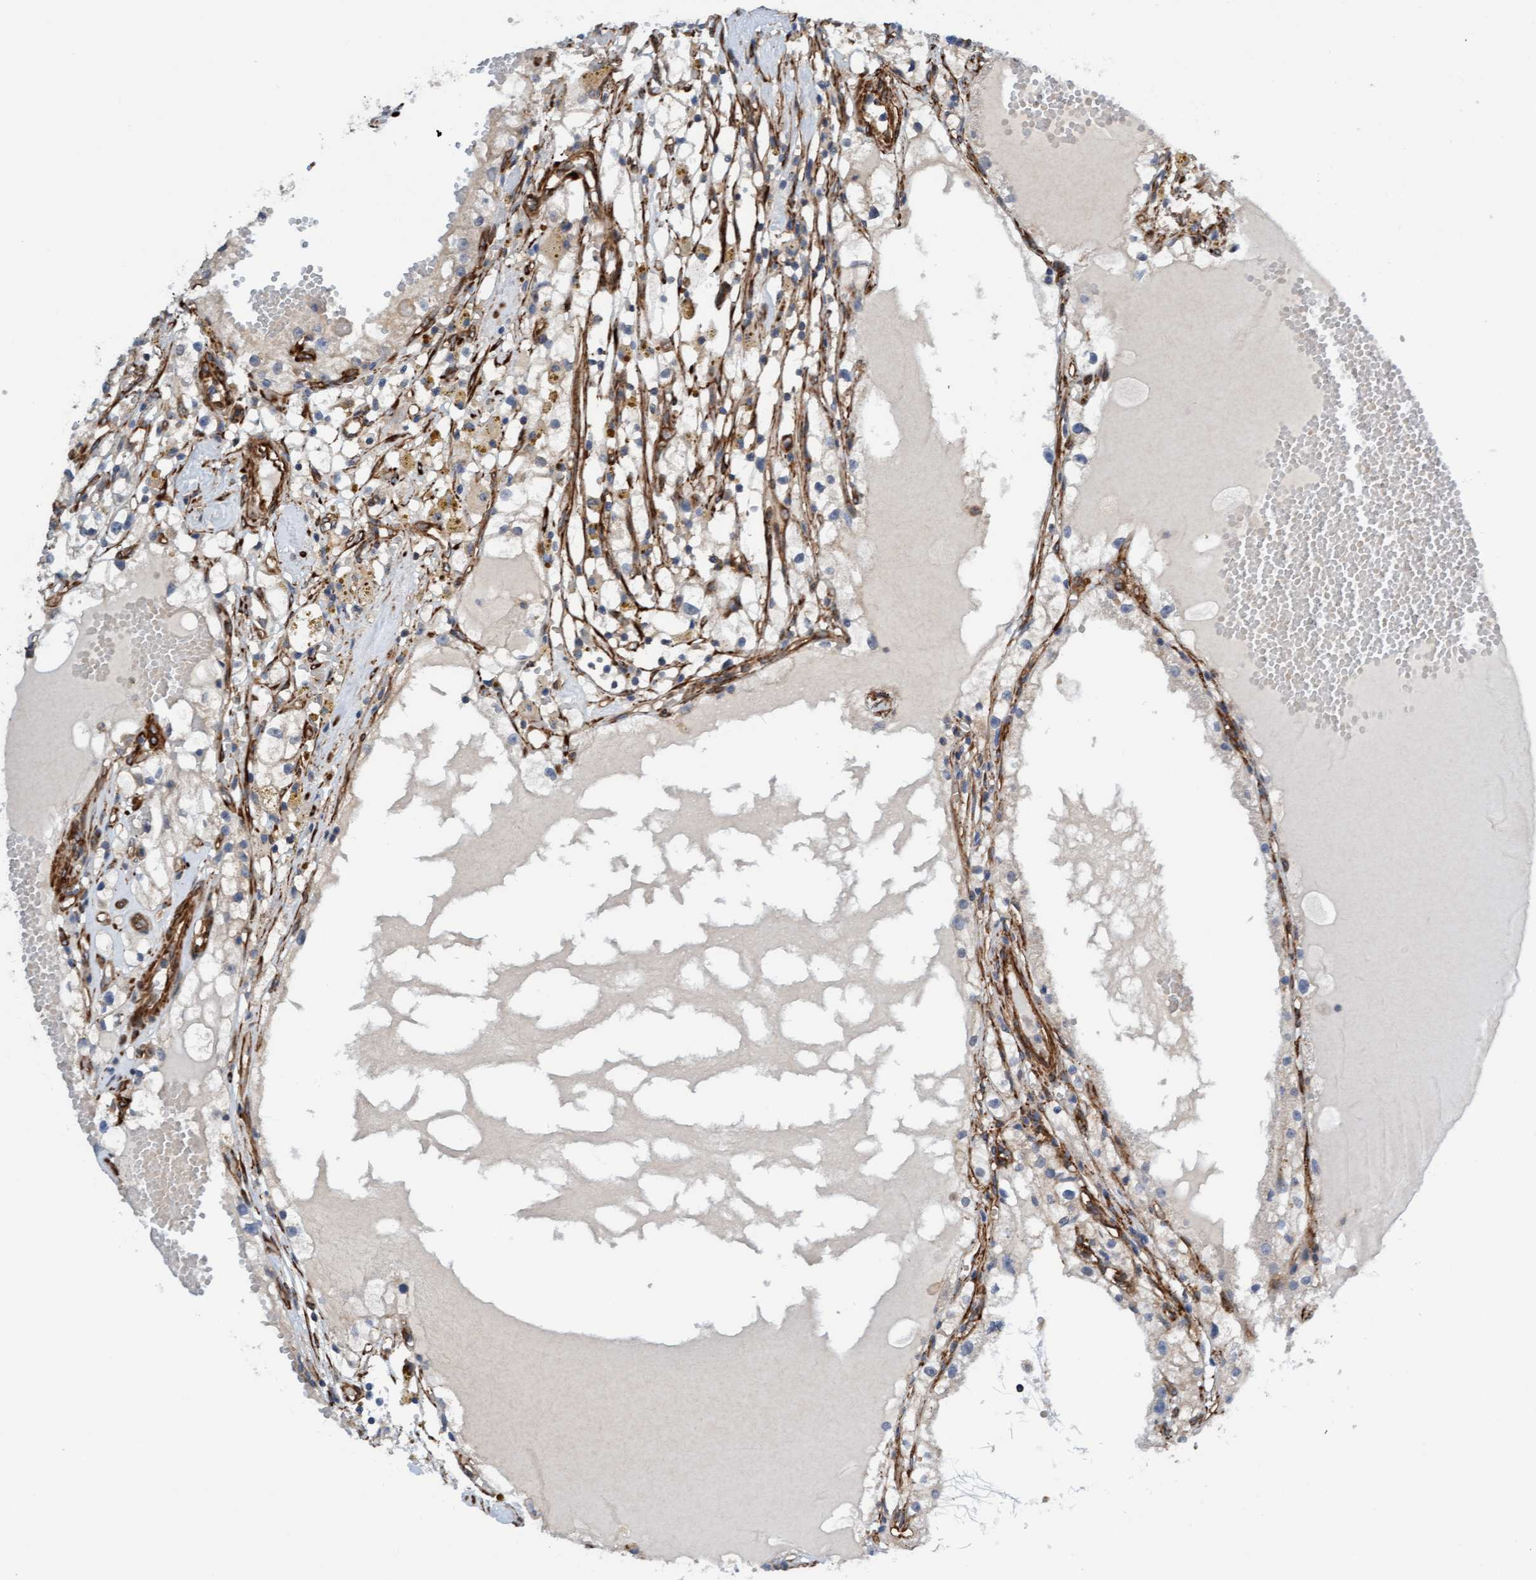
{"staining": {"intensity": "negative", "quantity": "none", "location": "none"}, "tissue": "renal cancer", "cell_type": "Tumor cells", "image_type": "cancer", "snomed": [{"axis": "morphology", "description": "Adenocarcinoma, NOS"}, {"axis": "topography", "description": "Kidney"}], "caption": "Renal cancer (adenocarcinoma) was stained to show a protein in brown. There is no significant positivity in tumor cells.", "gene": "FMNL3", "patient": {"sex": "male", "age": 56}}